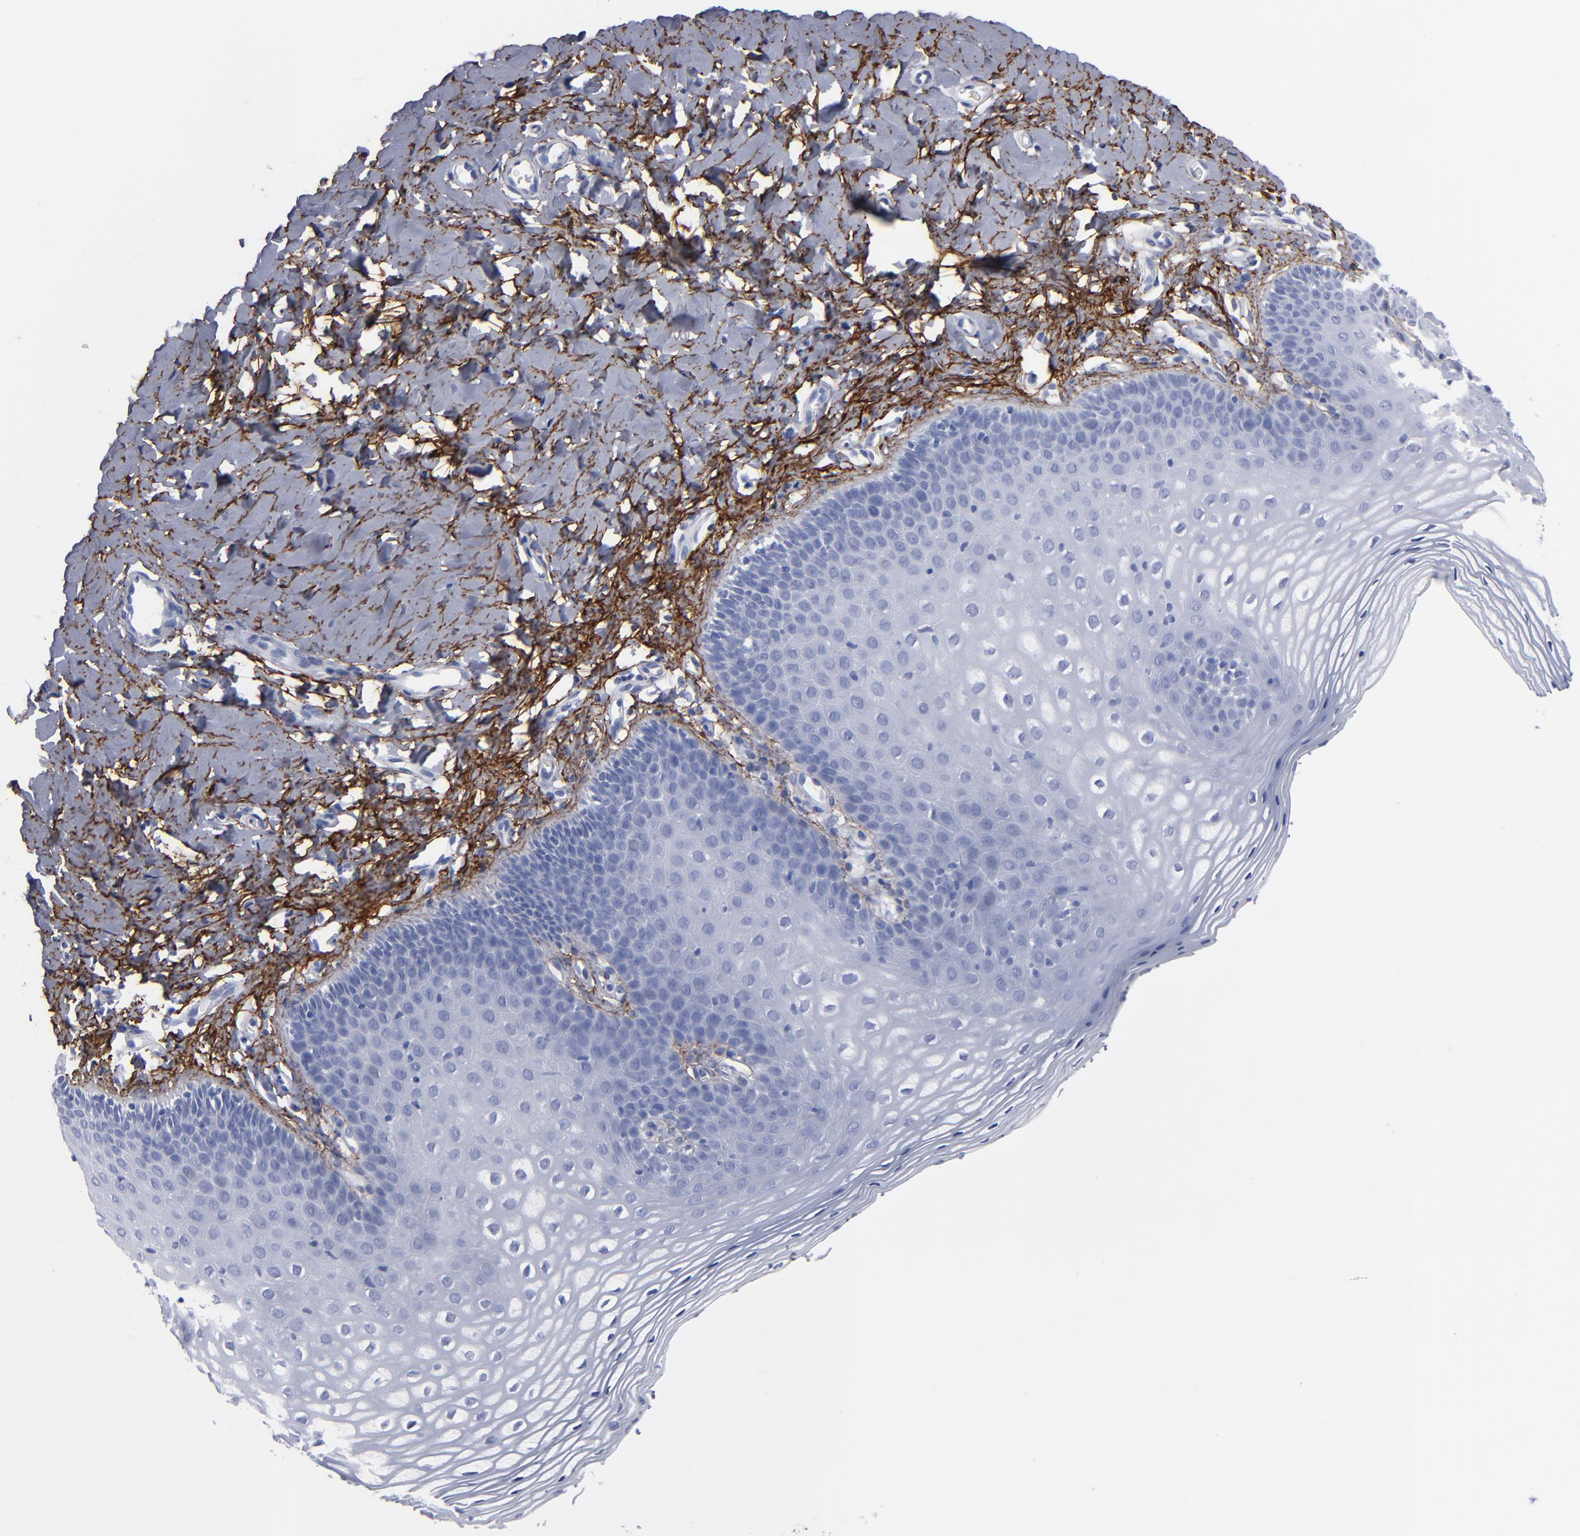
{"staining": {"intensity": "negative", "quantity": "none", "location": "none"}, "tissue": "vagina", "cell_type": "Squamous epithelial cells", "image_type": "normal", "snomed": [{"axis": "morphology", "description": "Normal tissue, NOS"}, {"axis": "topography", "description": "Vagina"}], "caption": "Immunohistochemistry (IHC) image of unremarkable vagina stained for a protein (brown), which displays no expression in squamous epithelial cells.", "gene": "EMILIN1", "patient": {"sex": "female", "age": 55}}